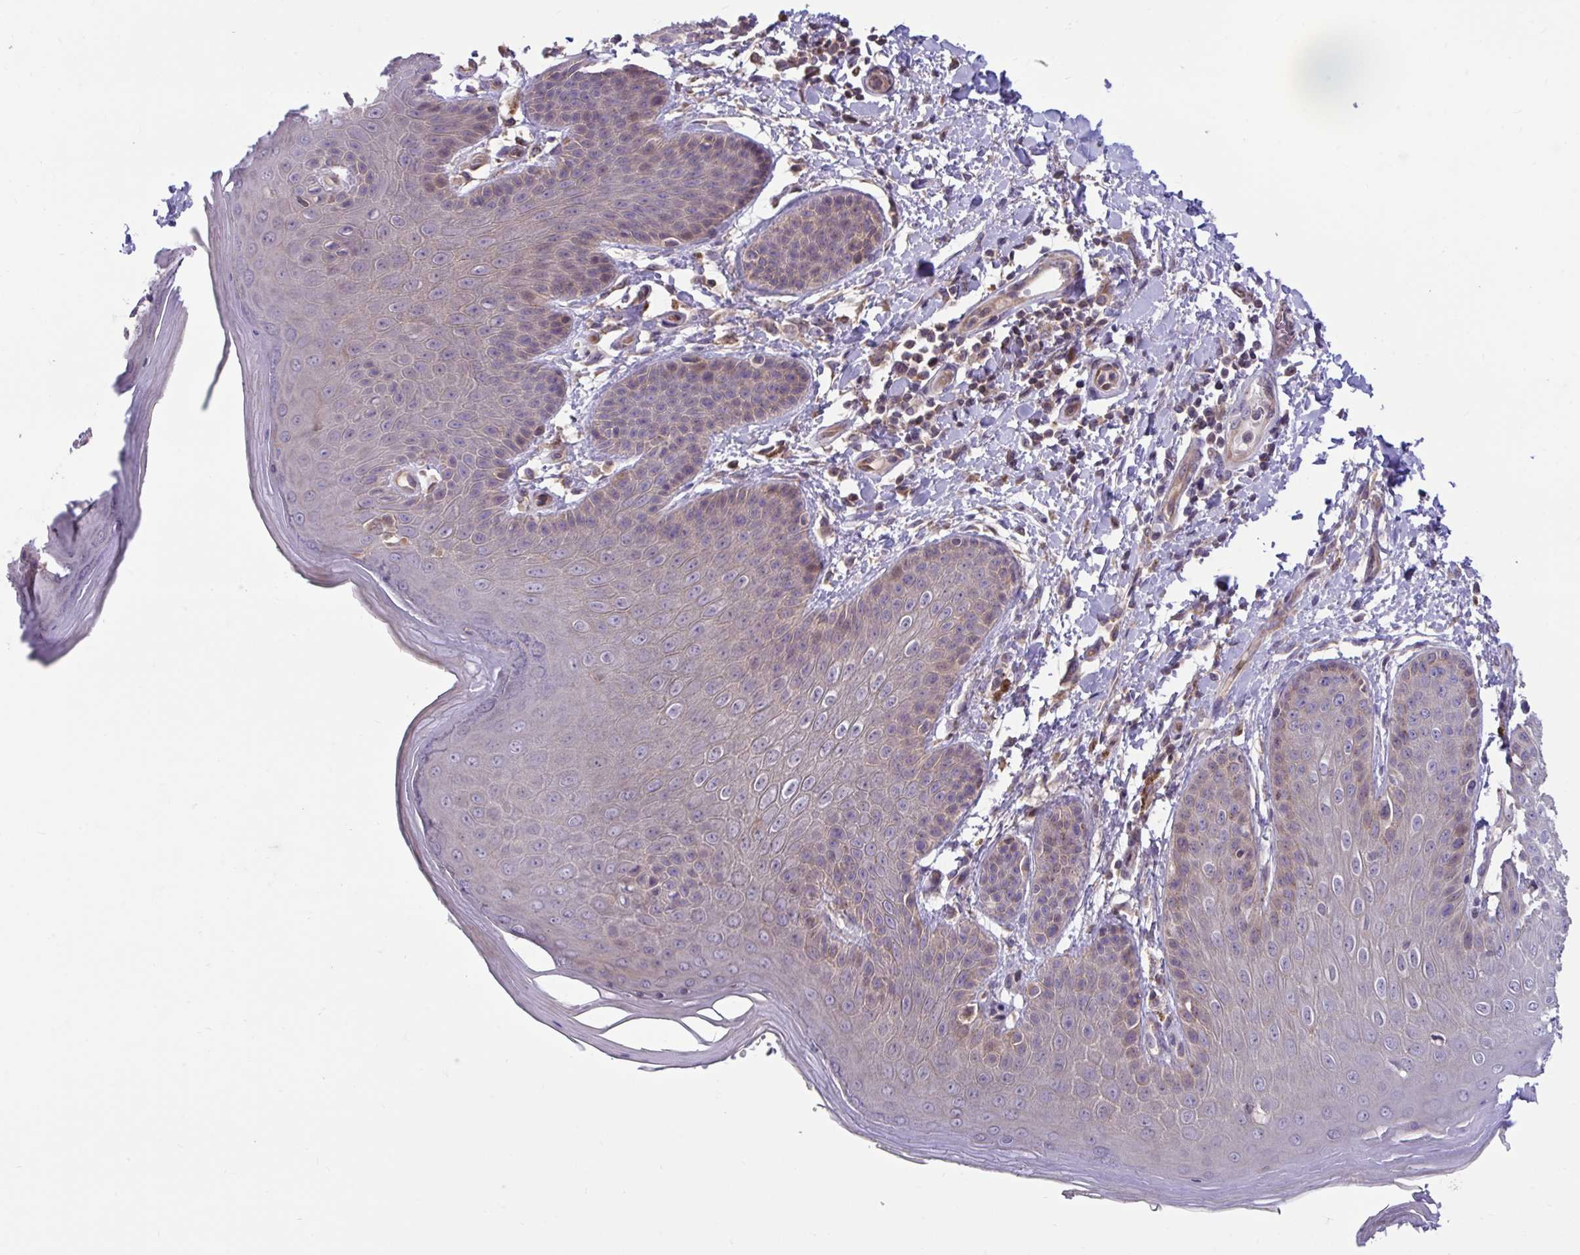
{"staining": {"intensity": "moderate", "quantity": "25%-75%", "location": "cytoplasmic/membranous"}, "tissue": "skin", "cell_type": "Epidermal cells", "image_type": "normal", "snomed": [{"axis": "morphology", "description": "Normal tissue, NOS"}, {"axis": "topography", "description": "Peripheral nerve tissue"}], "caption": "Immunohistochemical staining of normal human skin shows 25%-75% levels of moderate cytoplasmic/membranous protein staining in about 25%-75% of epidermal cells.", "gene": "IST1", "patient": {"sex": "male", "age": 51}}